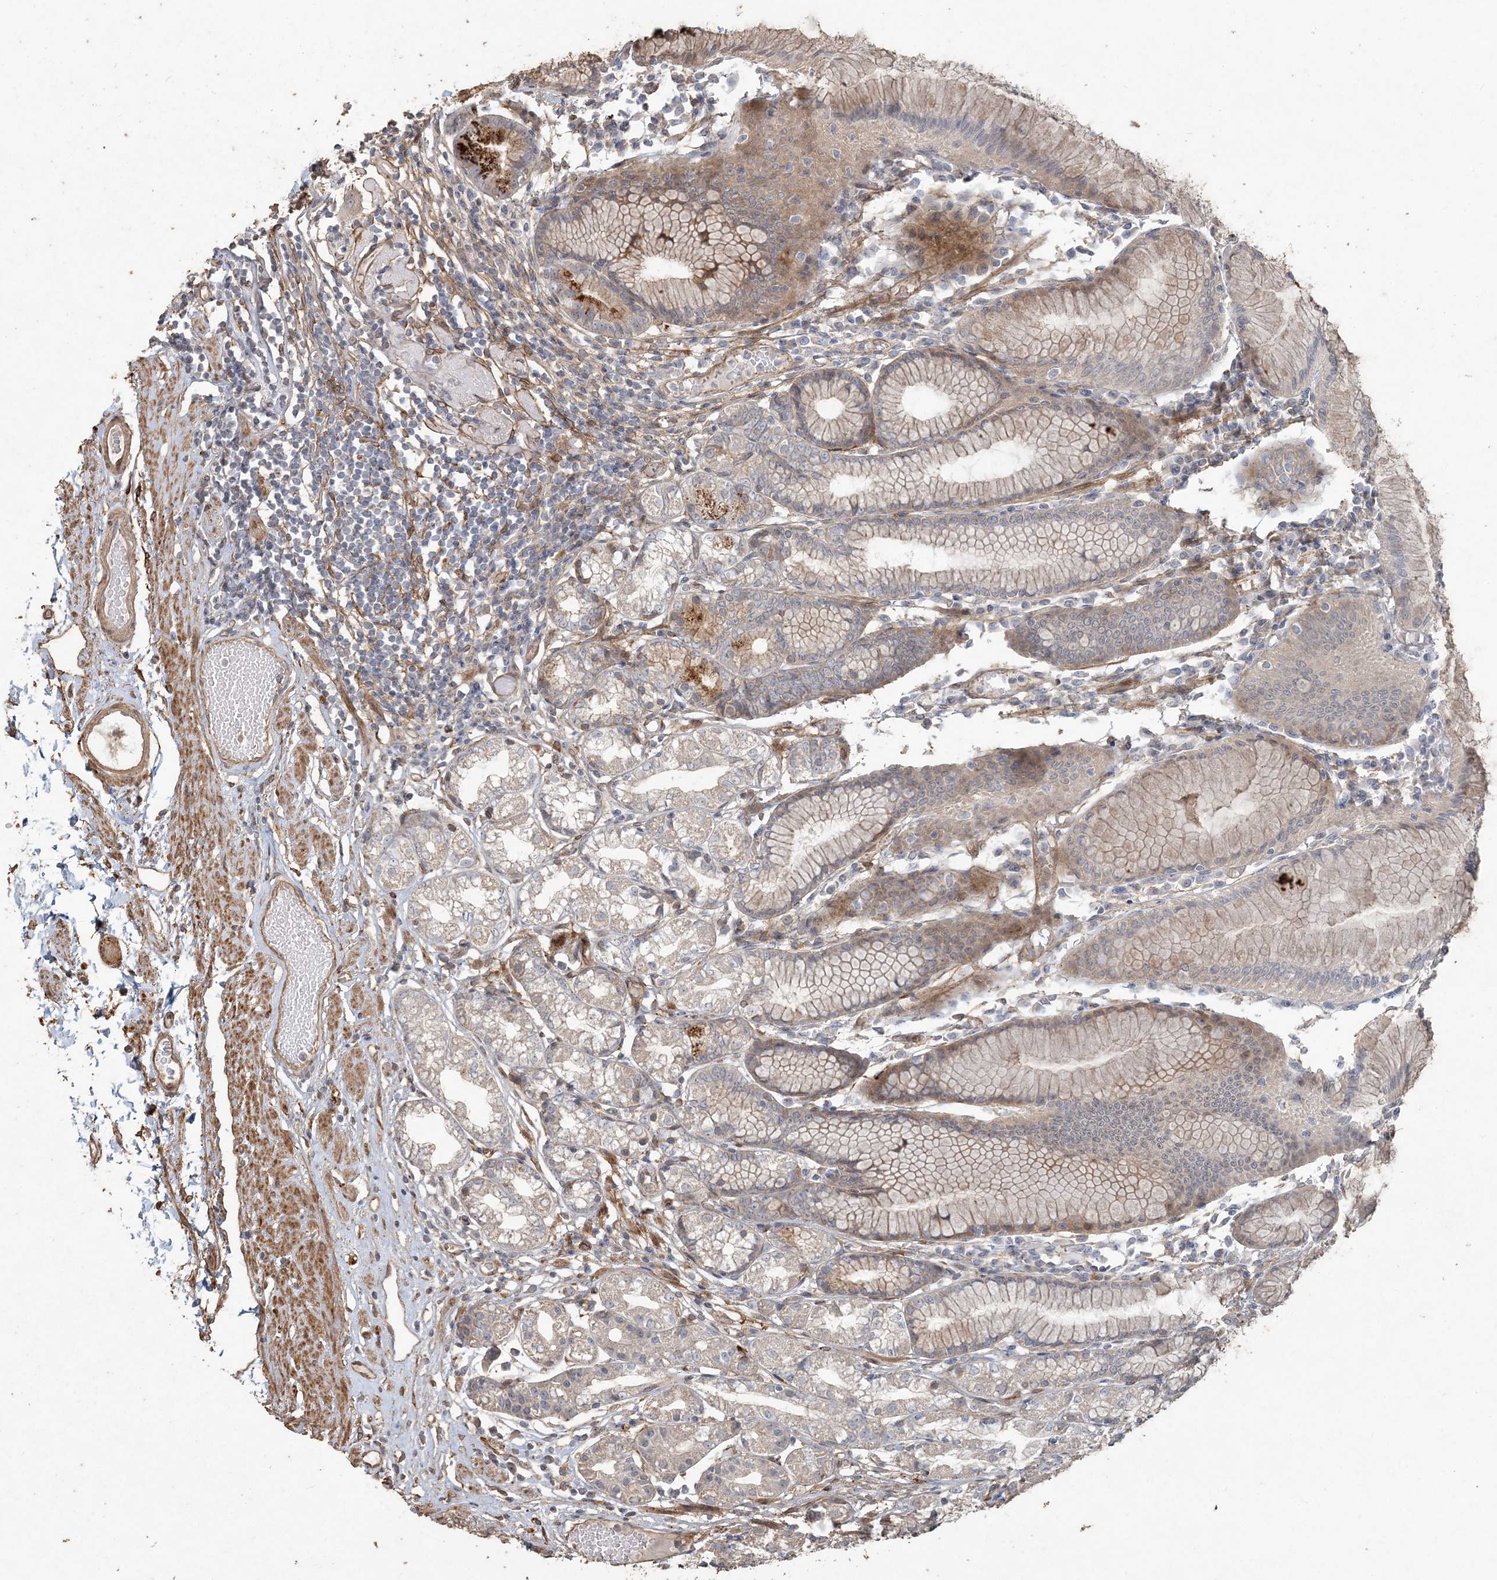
{"staining": {"intensity": "moderate", "quantity": "25%-75%", "location": "cytoplasmic/membranous"}, "tissue": "stomach", "cell_type": "Glandular cells", "image_type": "normal", "snomed": [{"axis": "morphology", "description": "Normal tissue, NOS"}, {"axis": "topography", "description": "Stomach"}], "caption": "Protein staining demonstrates moderate cytoplasmic/membranous expression in approximately 25%-75% of glandular cells in unremarkable stomach. (brown staining indicates protein expression, while blue staining denotes nuclei).", "gene": "RNF145", "patient": {"sex": "female", "age": 57}}